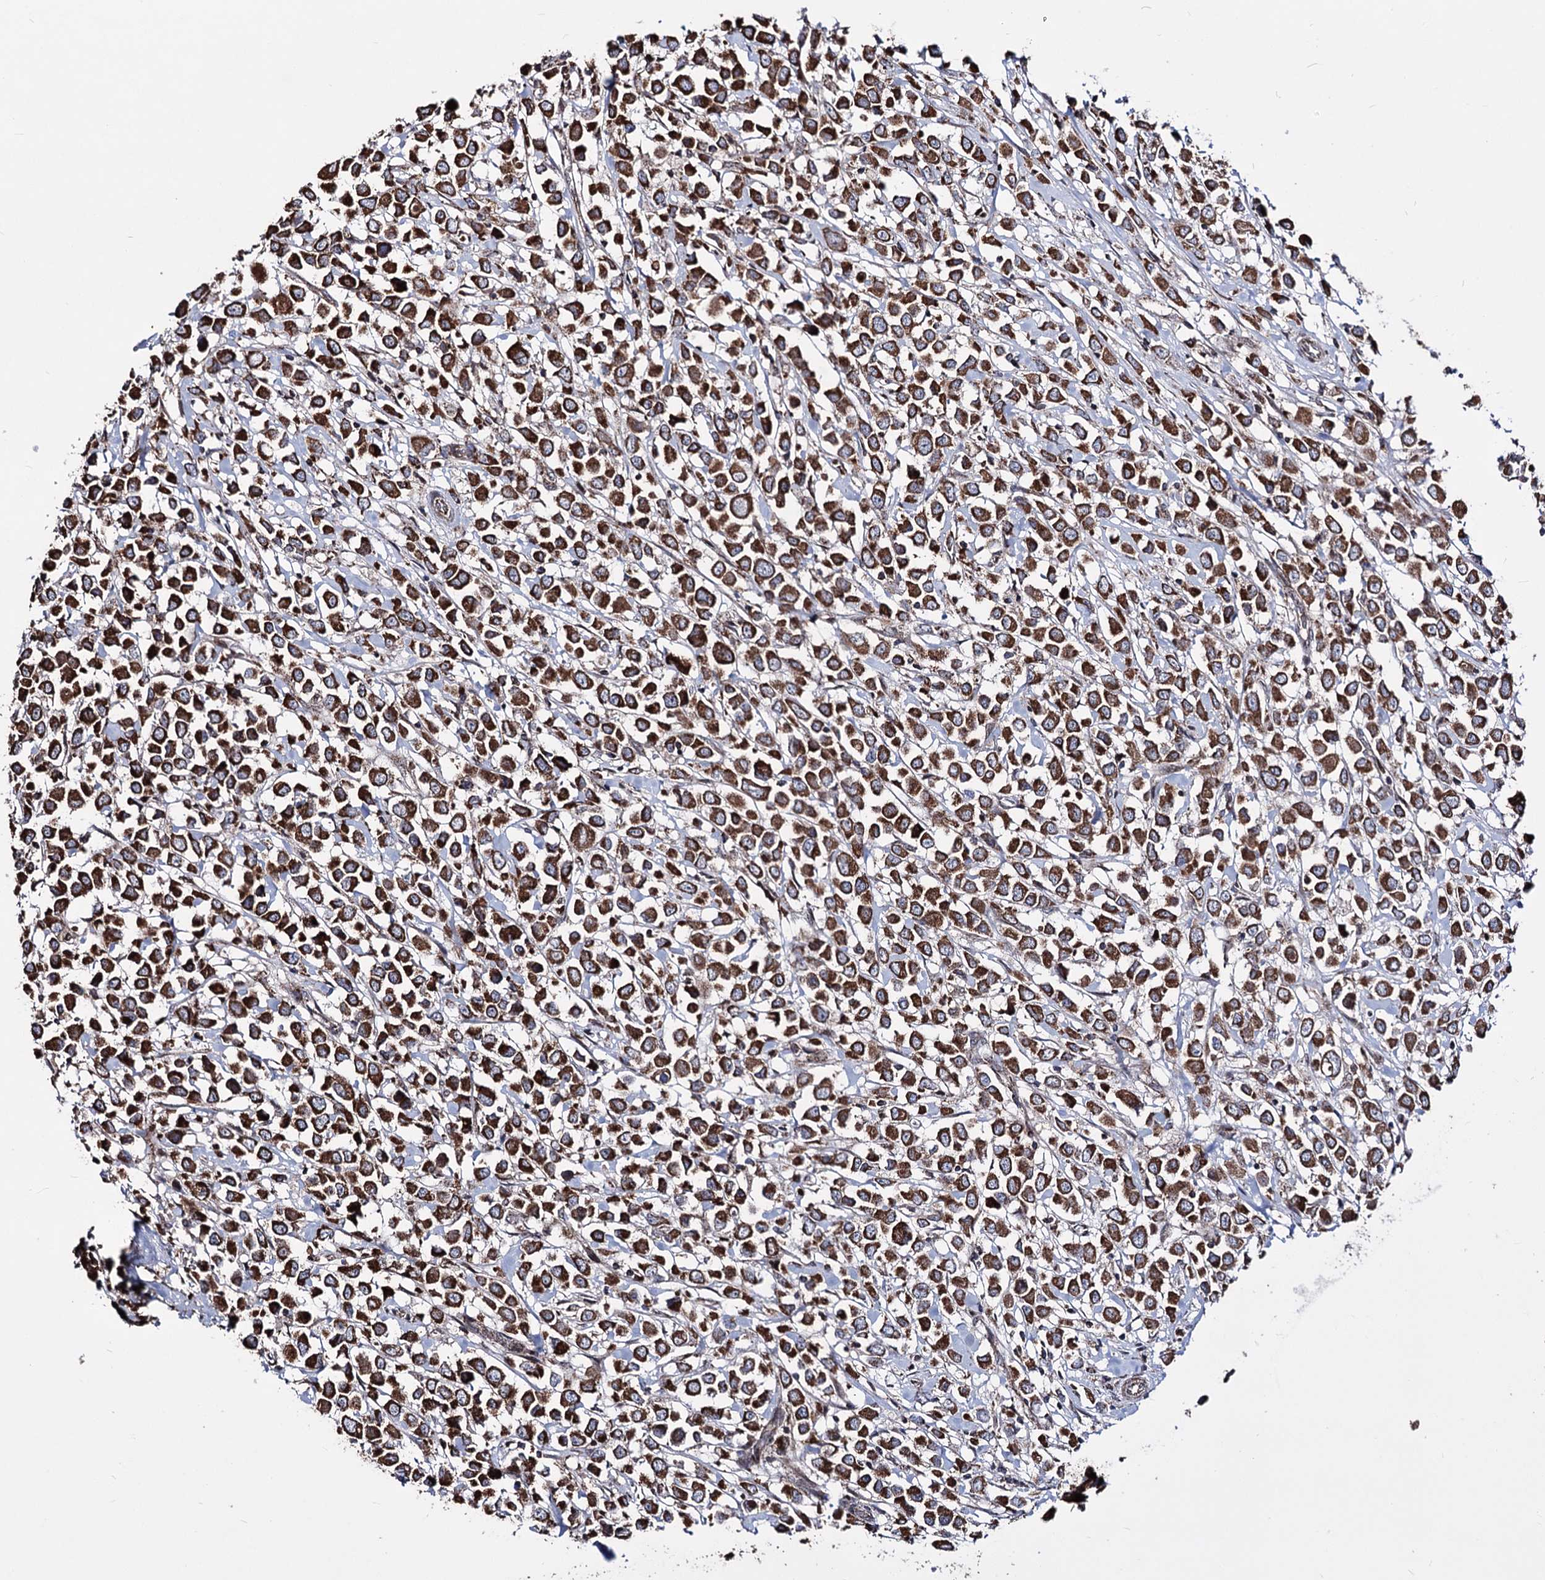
{"staining": {"intensity": "strong", "quantity": ">75%", "location": "cytoplasmic/membranous"}, "tissue": "breast cancer", "cell_type": "Tumor cells", "image_type": "cancer", "snomed": [{"axis": "morphology", "description": "Duct carcinoma"}, {"axis": "topography", "description": "Breast"}], "caption": "The immunohistochemical stain highlights strong cytoplasmic/membranous positivity in tumor cells of invasive ductal carcinoma (breast) tissue. The protein is stained brown, and the nuclei are stained in blue (DAB (3,3'-diaminobenzidine) IHC with brightfield microscopy, high magnification).", "gene": "CREB3L4", "patient": {"sex": "female", "age": 61}}